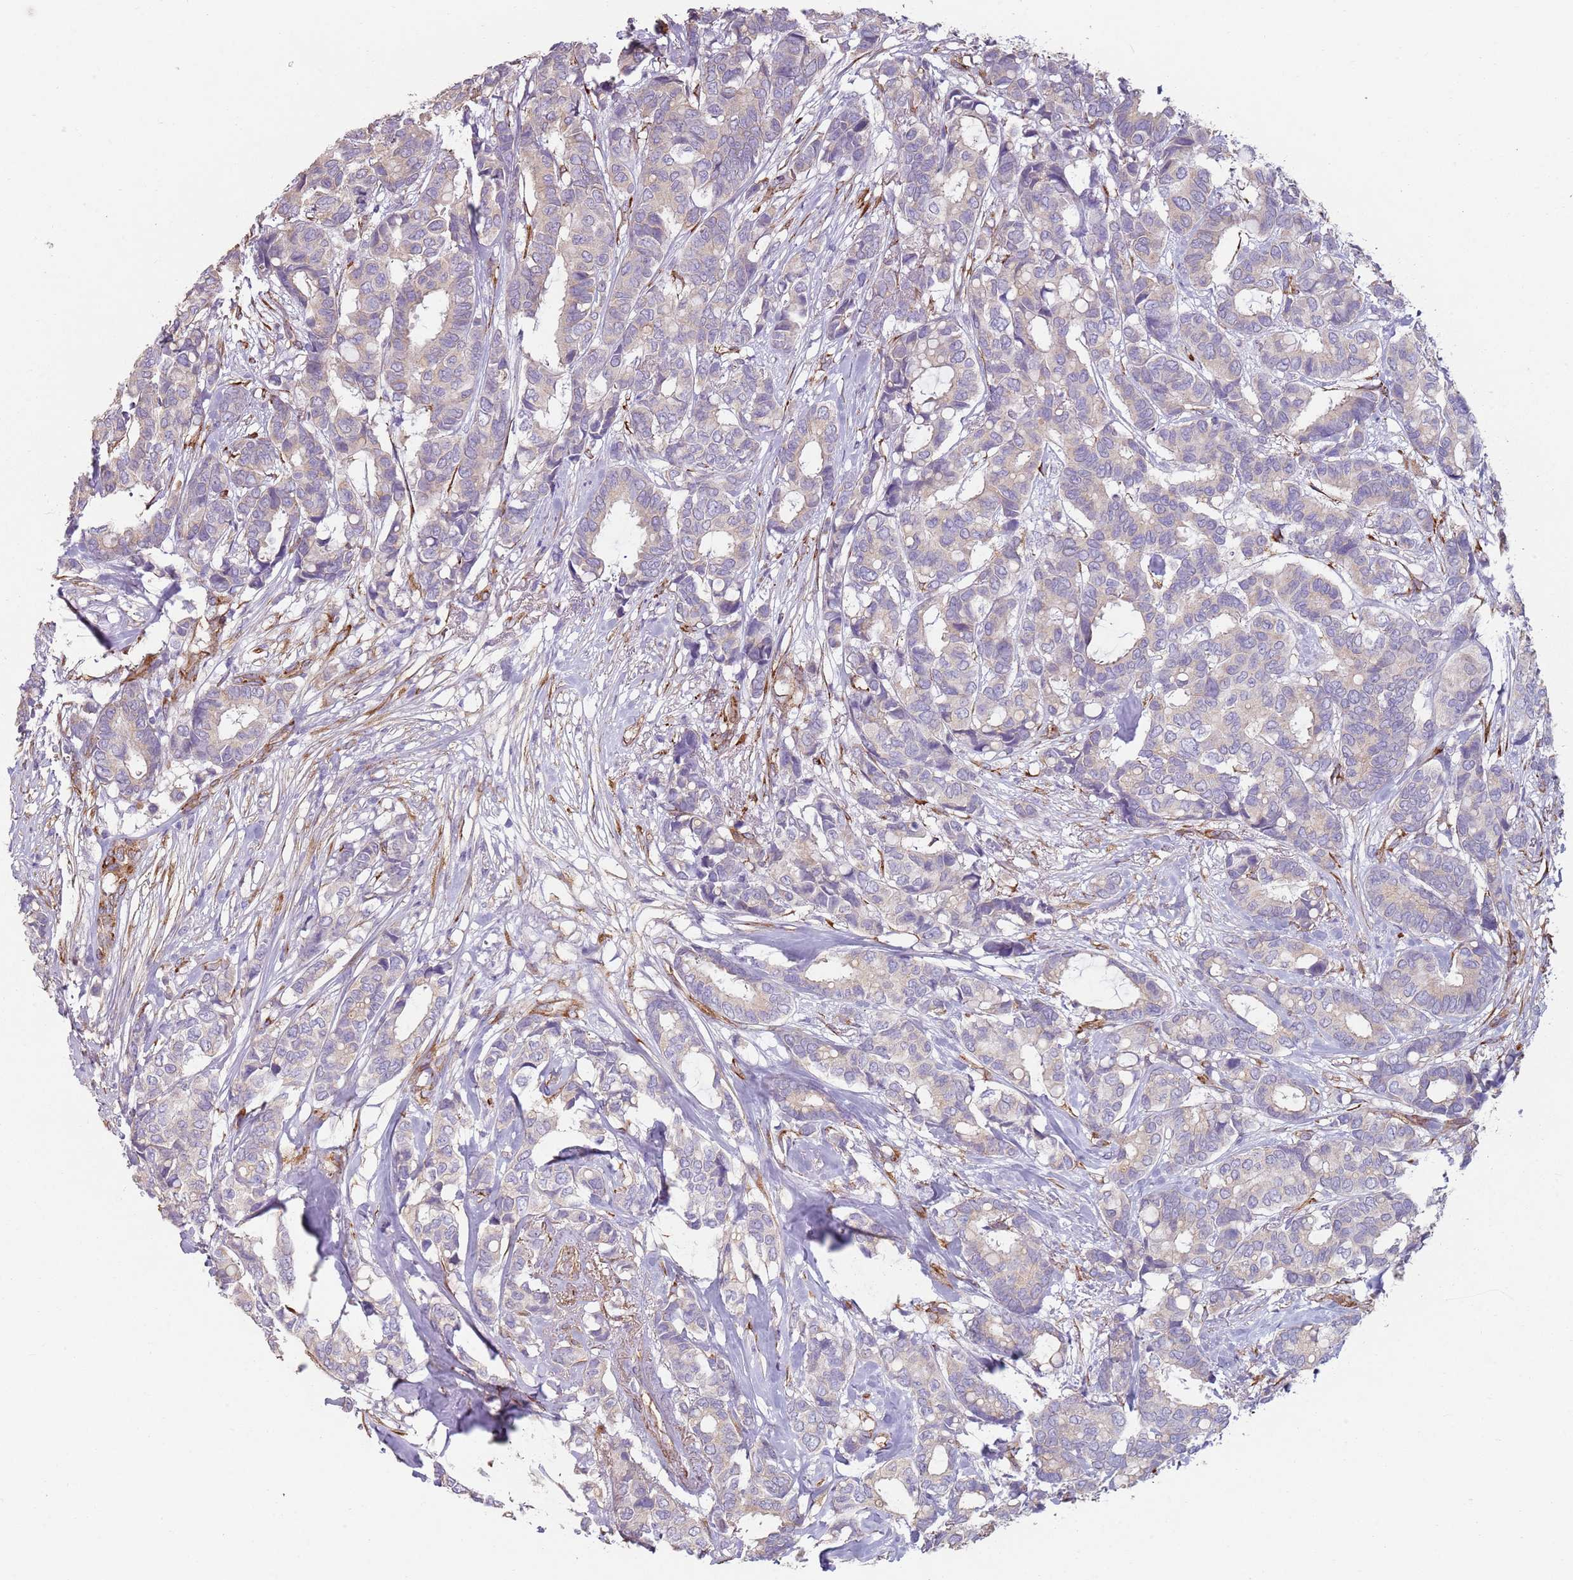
{"staining": {"intensity": "negative", "quantity": "none", "location": "none"}, "tissue": "breast cancer", "cell_type": "Tumor cells", "image_type": "cancer", "snomed": [{"axis": "morphology", "description": "Duct carcinoma"}, {"axis": "topography", "description": "Breast"}], "caption": "The immunohistochemistry photomicrograph has no significant staining in tumor cells of breast intraductal carcinoma tissue.", "gene": "PHLPP2", "patient": {"sex": "female", "age": 87}}